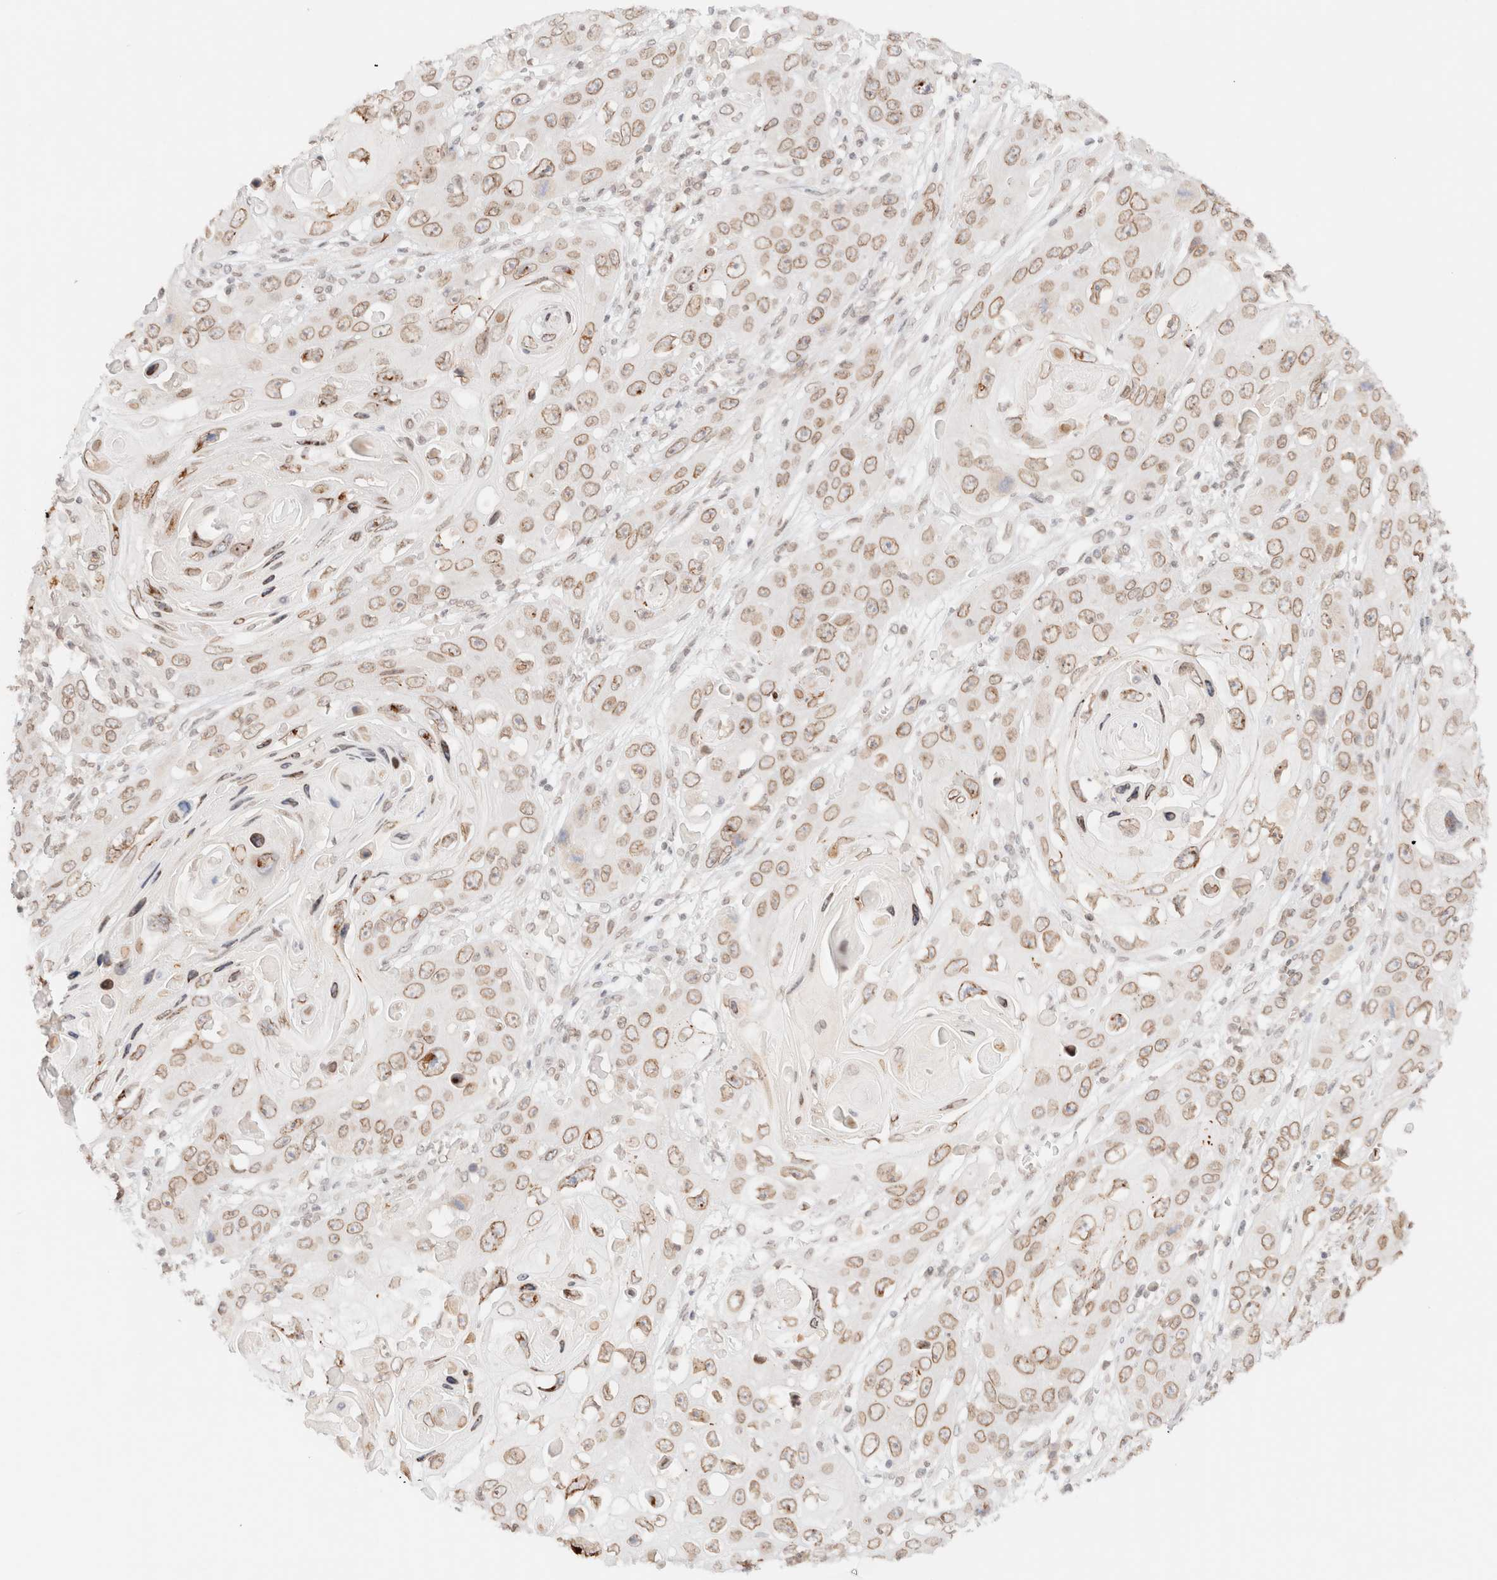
{"staining": {"intensity": "weak", "quantity": ">75%", "location": "cytoplasmic/membranous,nuclear"}, "tissue": "skin cancer", "cell_type": "Tumor cells", "image_type": "cancer", "snomed": [{"axis": "morphology", "description": "Squamous cell carcinoma, NOS"}, {"axis": "topography", "description": "Skin"}], "caption": "The photomicrograph shows staining of skin cancer, revealing weak cytoplasmic/membranous and nuclear protein staining (brown color) within tumor cells. (DAB IHC, brown staining for protein, blue staining for nuclei).", "gene": "ZNF770", "patient": {"sex": "male", "age": 55}}